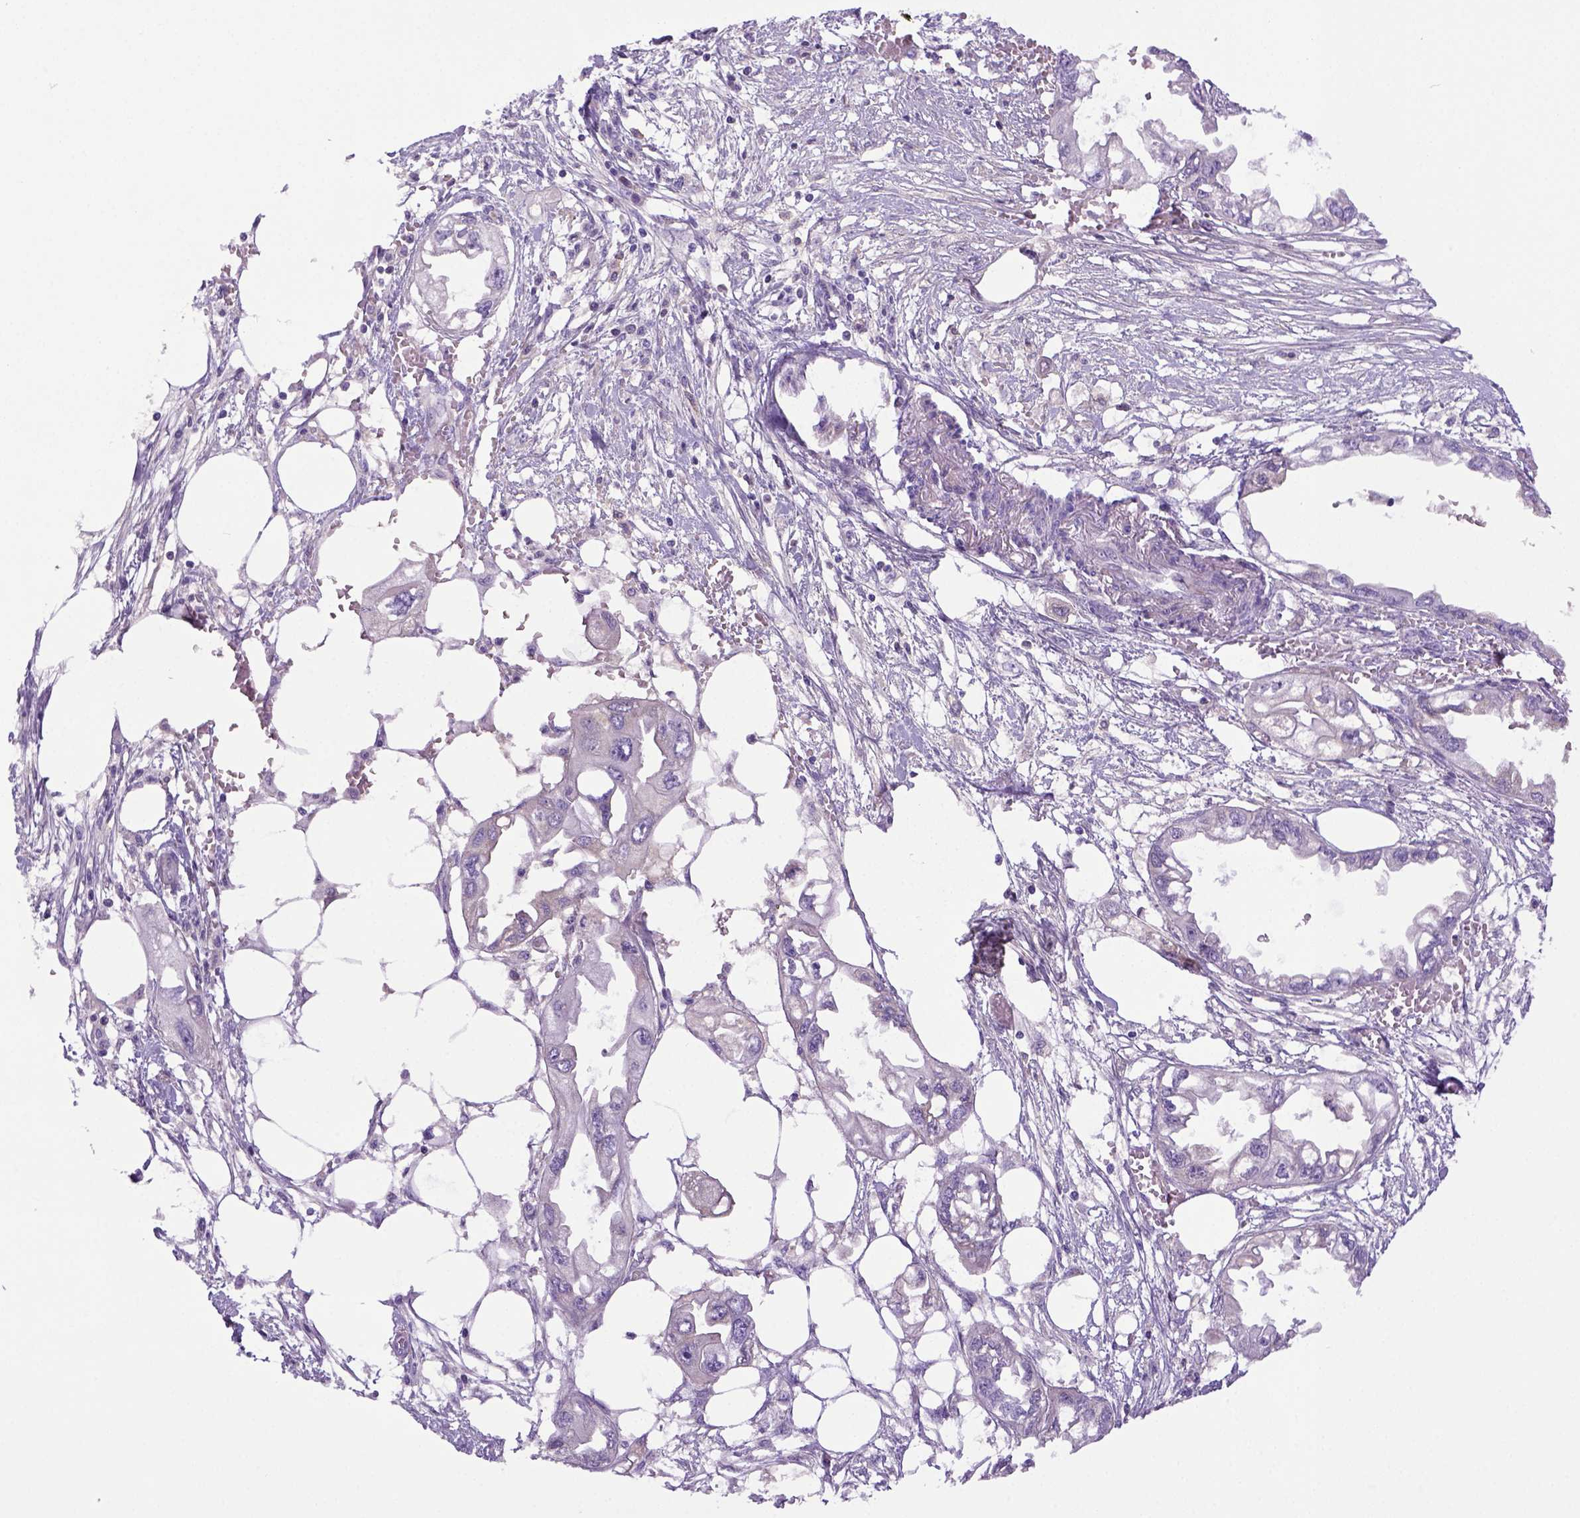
{"staining": {"intensity": "negative", "quantity": "none", "location": "none"}, "tissue": "endometrial cancer", "cell_type": "Tumor cells", "image_type": "cancer", "snomed": [{"axis": "morphology", "description": "Adenocarcinoma, NOS"}, {"axis": "morphology", "description": "Adenocarcinoma, metastatic, NOS"}, {"axis": "topography", "description": "Adipose tissue"}, {"axis": "topography", "description": "Endometrium"}], "caption": "Immunohistochemistry of human endometrial cancer shows no staining in tumor cells.", "gene": "ITIH4", "patient": {"sex": "female", "age": 67}}